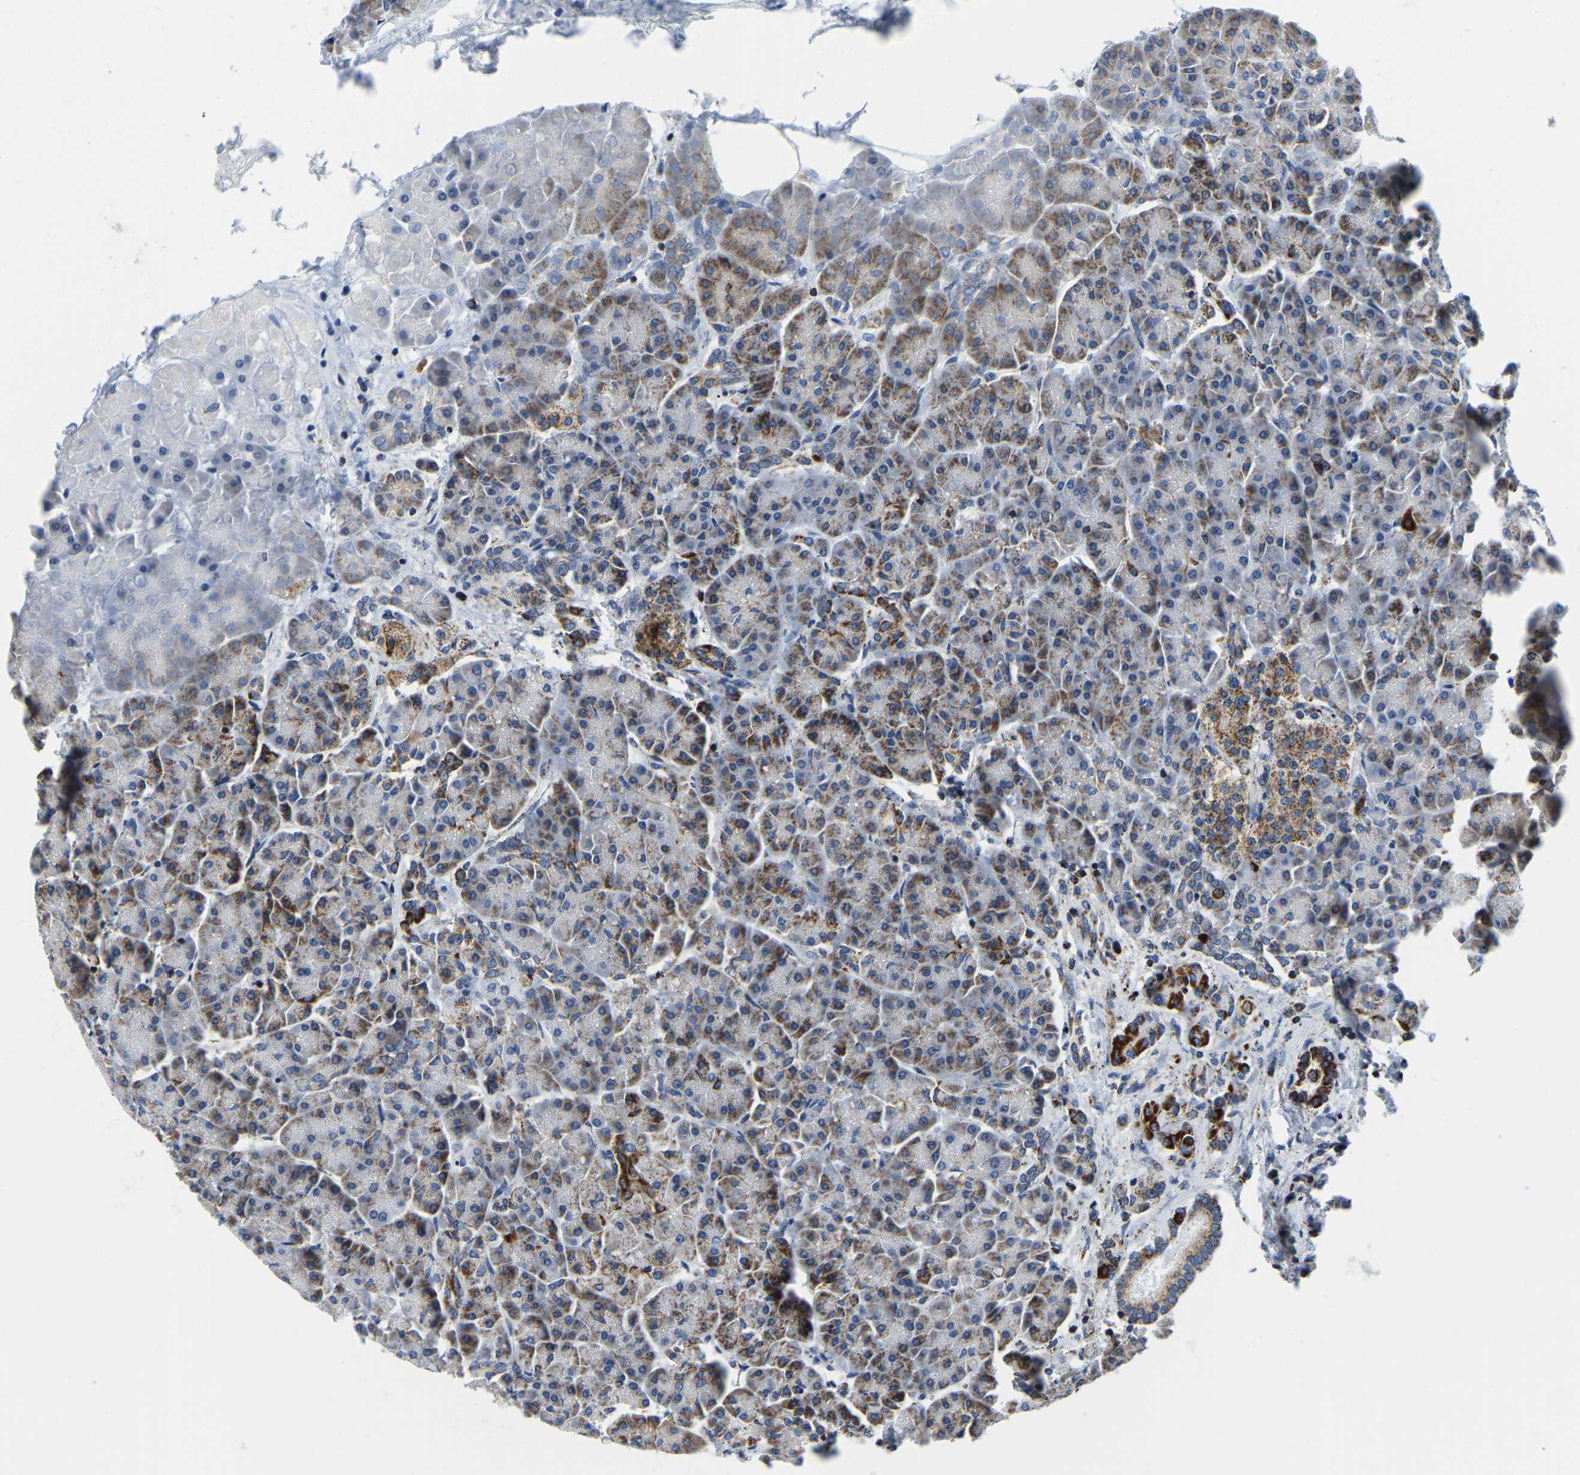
{"staining": {"intensity": "moderate", "quantity": "25%-75%", "location": "cytoplasmic/membranous"}, "tissue": "pancreas", "cell_type": "Exocrine glandular cells", "image_type": "normal", "snomed": [{"axis": "morphology", "description": "Normal tissue, NOS"}, {"axis": "topography", "description": "Pancreas"}], "caption": "Pancreas stained for a protein demonstrates moderate cytoplasmic/membranous positivity in exocrine glandular cells. The protein is stained brown, and the nuclei are stained in blue (DAB IHC with brightfield microscopy, high magnification).", "gene": "SFXN1", "patient": {"sex": "female", "age": 70}}